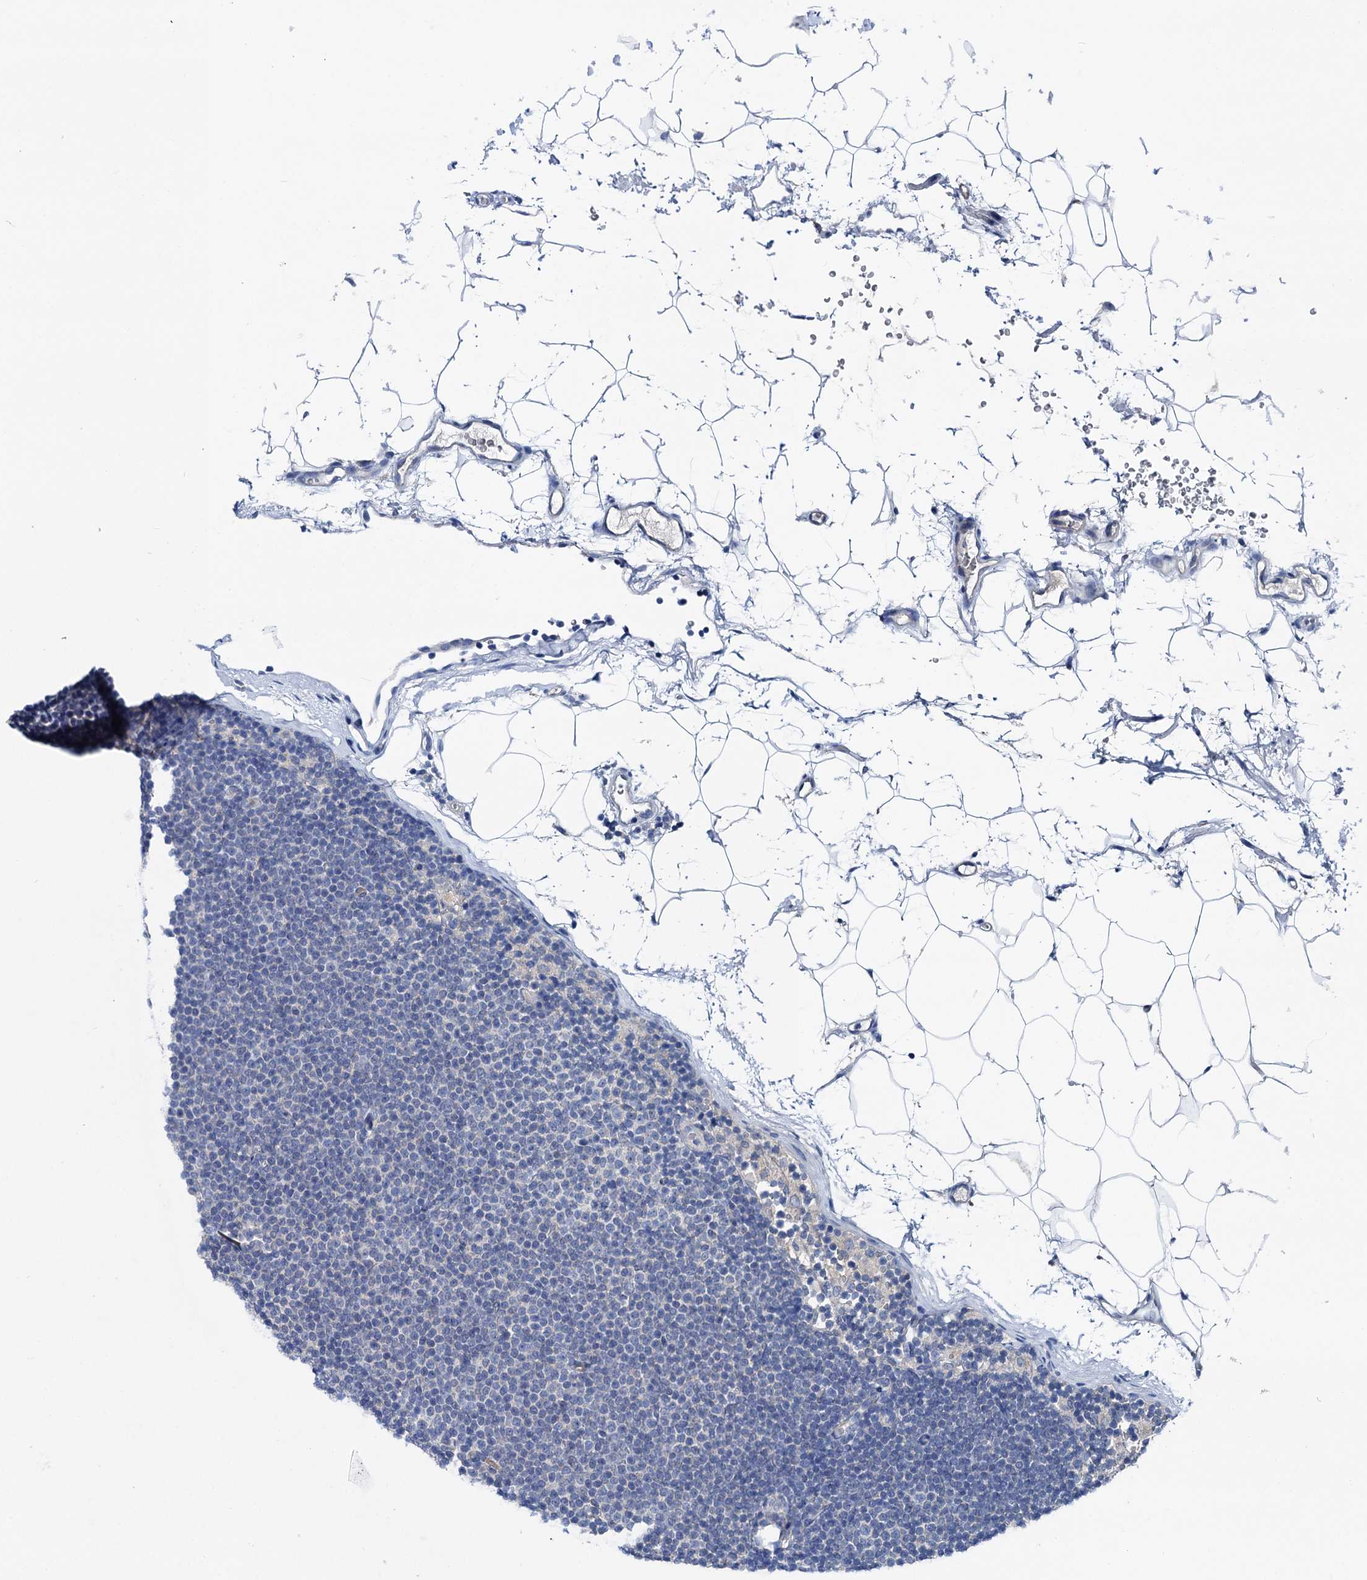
{"staining": {"intensity": "negative", "quantity": "none", "location": "none"}, "tissue": "lymphoma", "cell_type": "Tumor cells", "image_type": "cancer", "snomed": [{"axis": "morphology", "description": "Malignant lymphoma, non-Hodgkin's type, Low grade"}, {"axis": "topography", "description": "Lymph node"}], "caption": "A high-resolution micrograph shows IHC staining of lymphoma, which exhibits no significant positivity in tumor cells. The staining is performed using DAB brown chromogen with nuclei counter-stained in using hematoxylin.", "gene": "SHROOM1", "patient": {"sex": "female", "age": 53}}